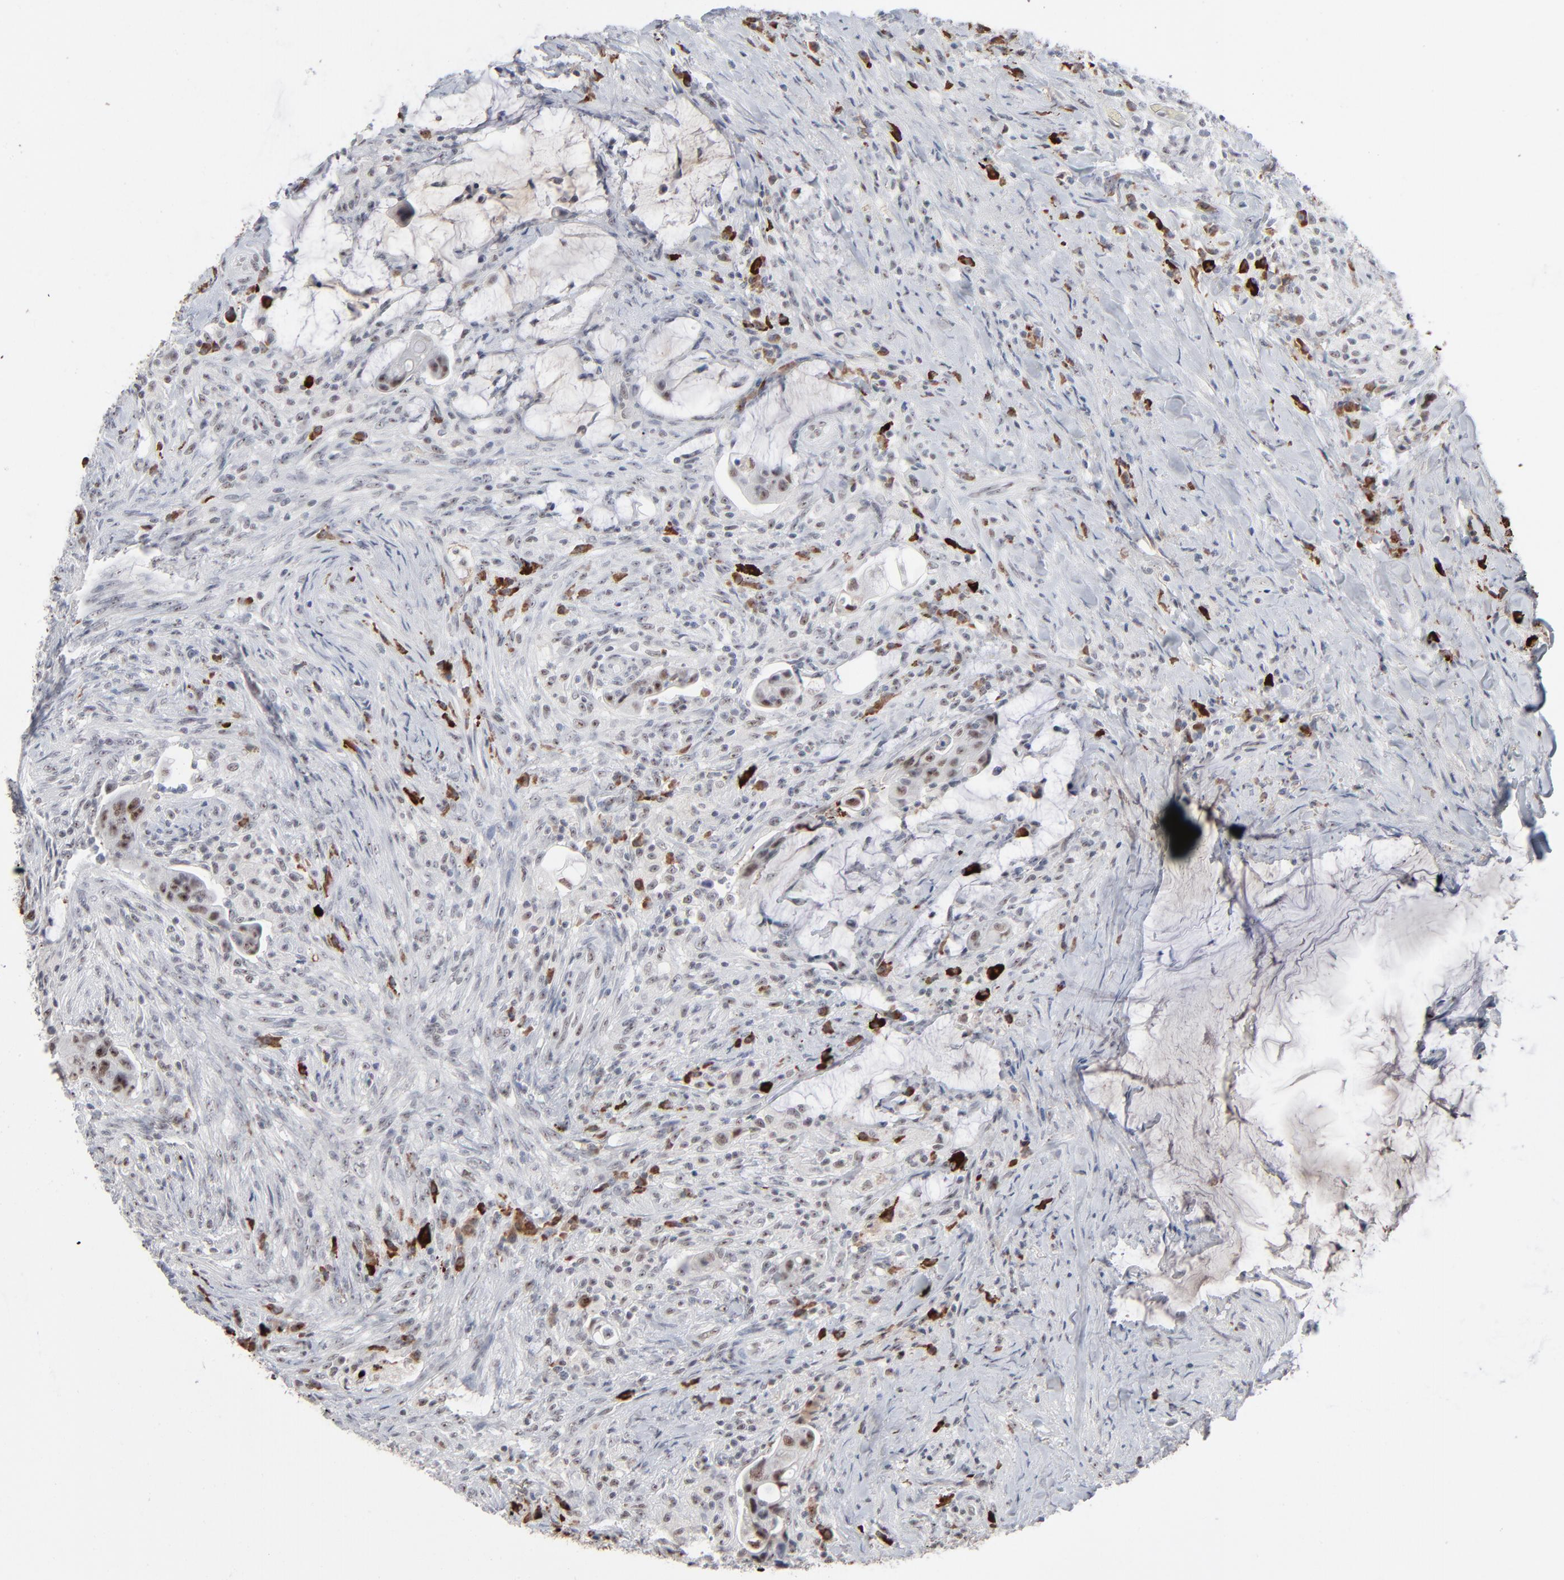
{"staining": {"intensity": "moderate", "quantity": ">75%", "location": "nuclear"}, "tissue": "colorectal cancer", "cell_type": "Tumor cells", "image_type": "cancer", "snomed": [{"axis": "morphology", "description": "Adenocarcinoma, NOS"}, {"axis": "topography", "description": "Rectum"}], "caption": "Immunohistochemical staining of adenocarcinoma (colorectal) displays moderate nuclear protein expression in about >75% of tumor cells.", "gene": "MPHOSPH6", "patient": {"sex": "female", "age": 71}}